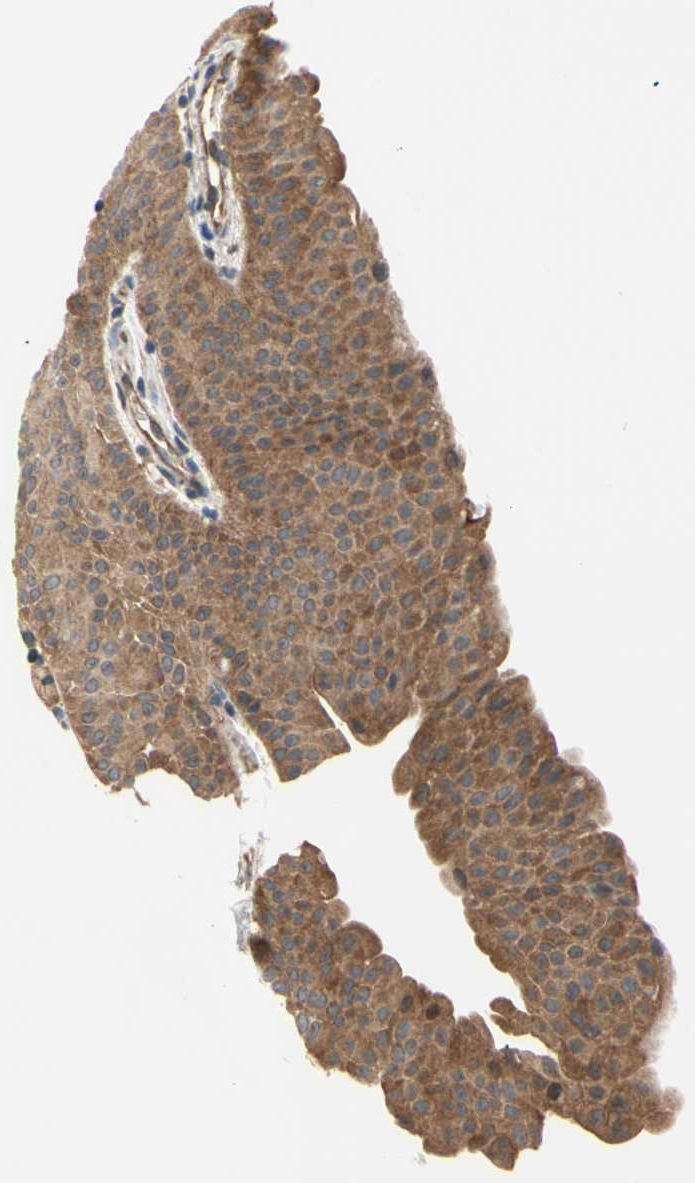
{"staining": {"intensity": "moderate", "quantity": ">75%", "location": "cytoplasmic/membranous"}, "tissue": "urothelial cancer", "cell_type": "Tumor cells", "image_type": "cancer", "snomed": [{"axis": "morphology", "description": "Urothelial carcinoma, Low grade"}, {"axis": "topography", "description": "Urinary bladder"}], "caption": "Immunohistochemical staining of urothelial carcinoma (low-grade) displays moderate cytoplasmic/membranous protein staining in approximately >75% of tumor cells.", "gene": "DYNLRB1", "patient": {"sex": "female", "age": 60}}